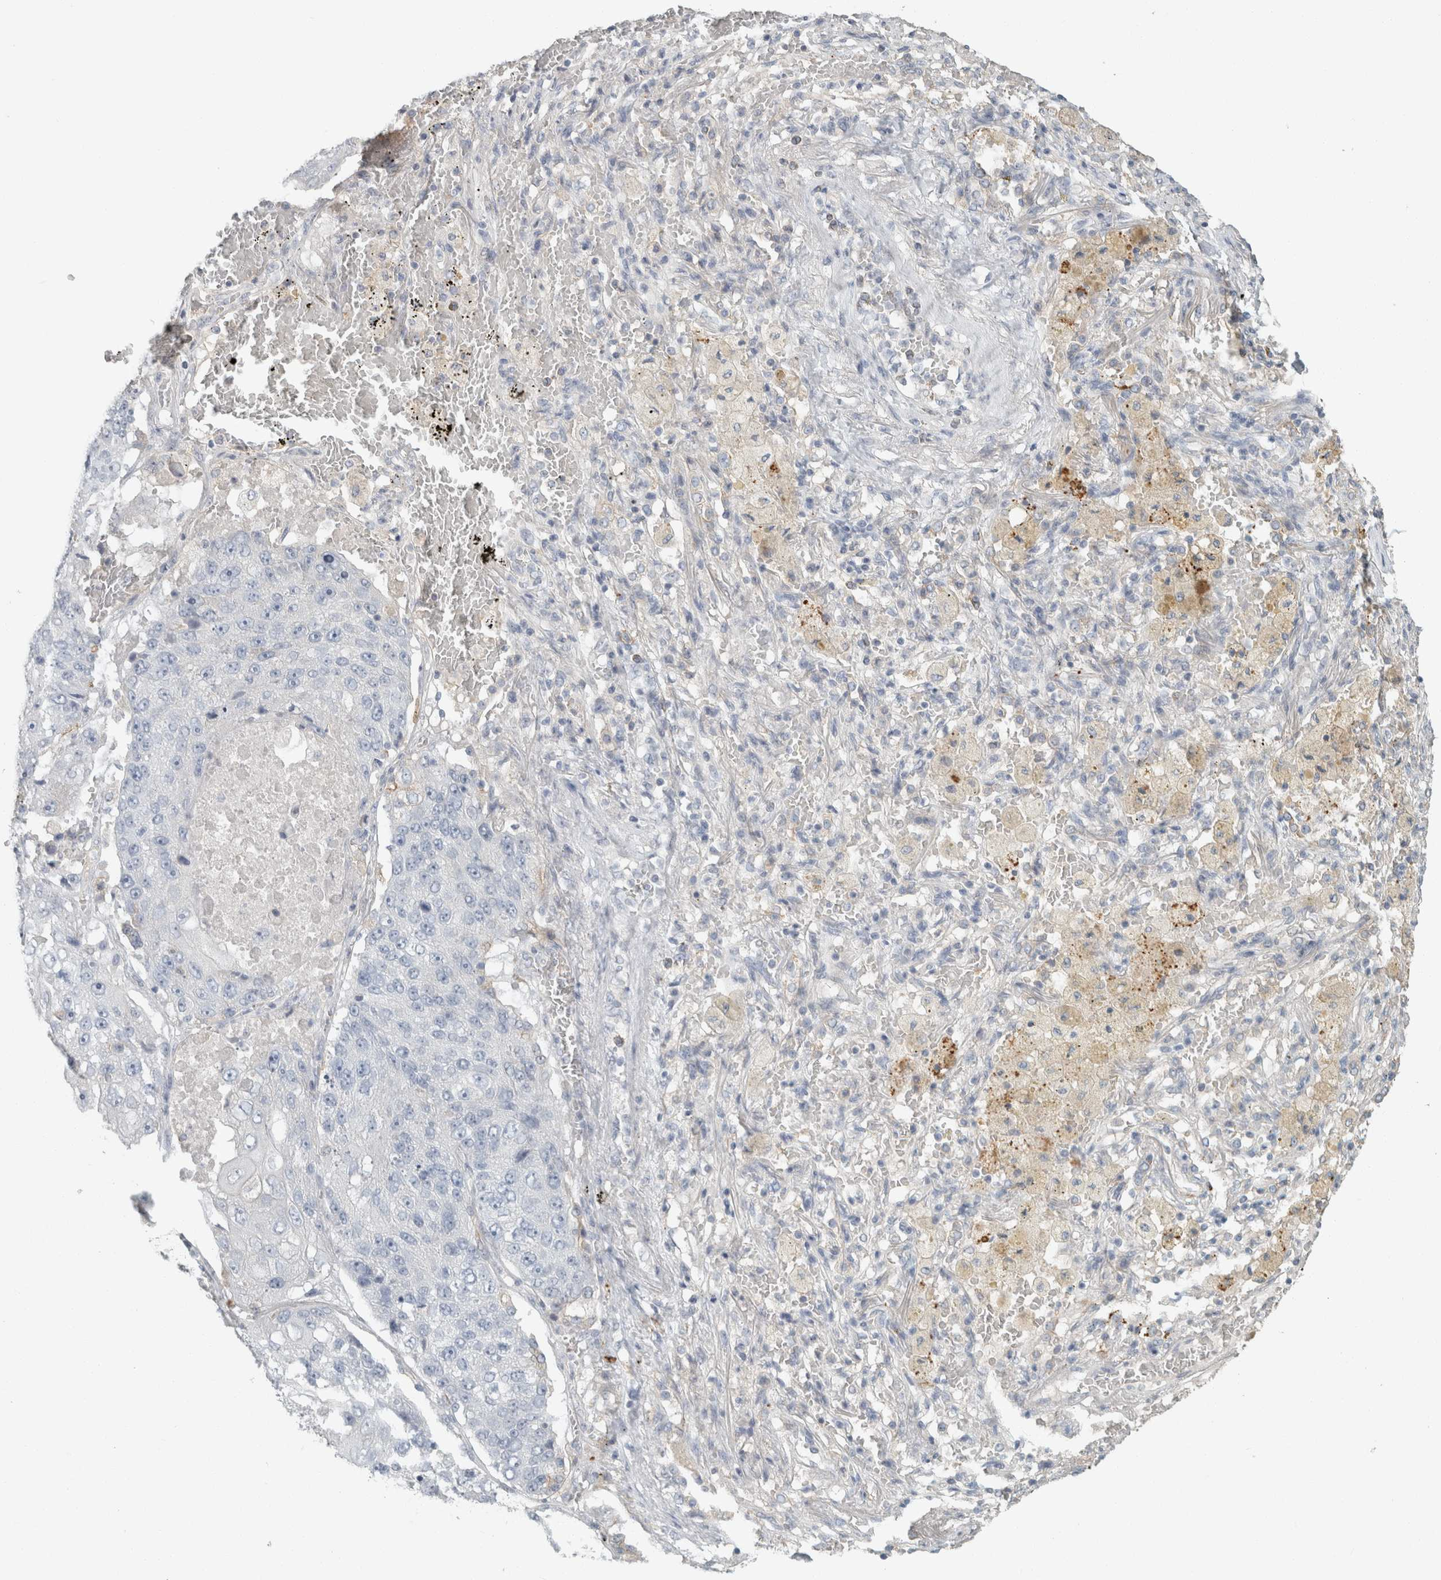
{"staining": {"intensity": "negative", "quantity": "none", "location": "none"}, "tissue": "lung cancer", "cell_type": "Tumor cells", "image_type": "cancer", "snomed": [{"axis": "morphology", "description": "Squamous cell carcinoma, NOS"}, {"axis": "topography", "description": "Lung"}], "caption": "This photomicrograph is of lung cancer stained with immunohistochemistry (IHC) to label a protein in brown with the nuclei are counter-stained blue. There is no expression in tumor cells.", "gene": "SCIN", "patient": {"sex": "male", "age": 61}}